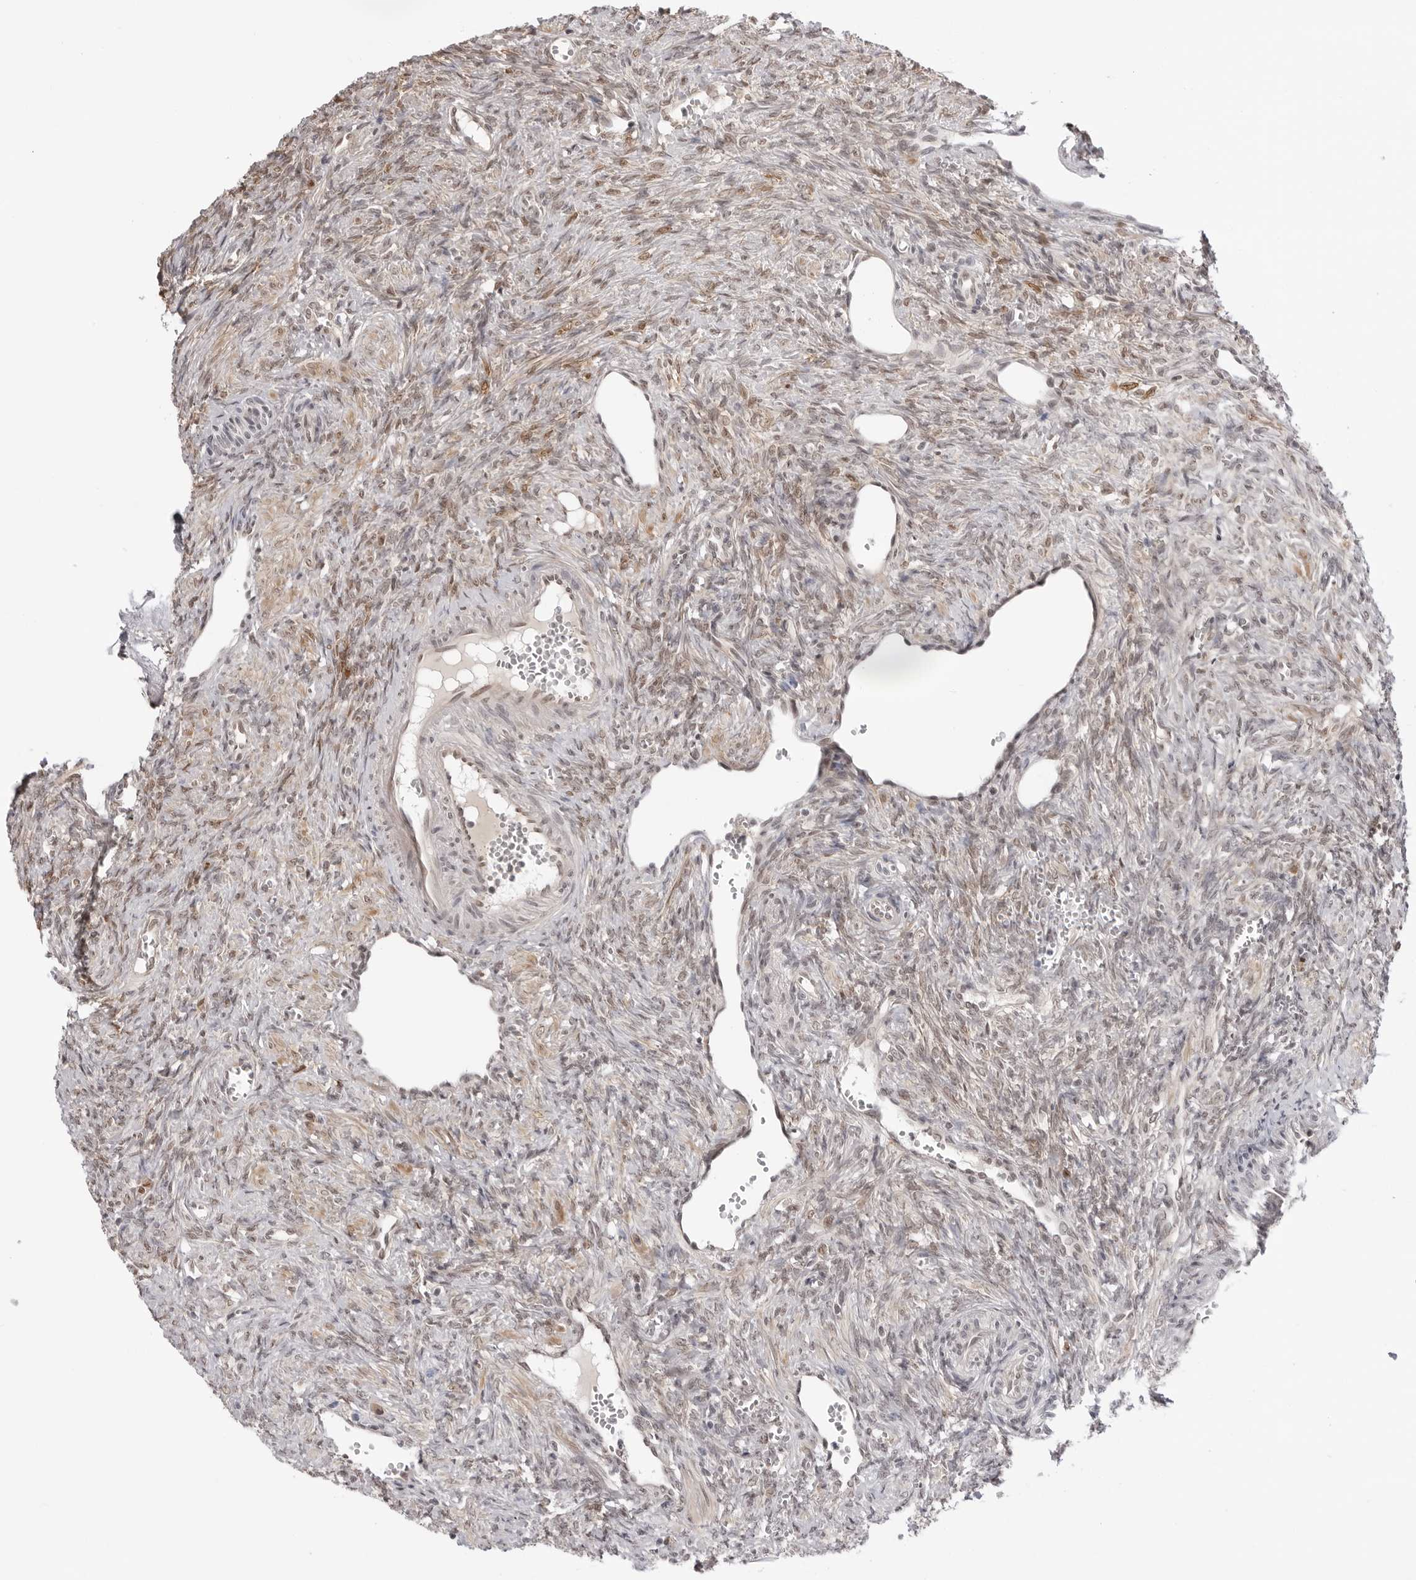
{"staining": {"intensity": "negative", "quantity": "none", "location": "none"}, "tissue": "ovary", "cell_type": "Follicle cells", "image_type": "normal", "snomed": [{"axis": "morphology", "description": "Normal tissue, NOS"}, {"axis": "topography", "description": "Ovary"}], "caption": "The IHC image has no significant expression in follicle cells of ovary.", "gene": "SRGAP2", "patient": {"sex": "female", "age": 41}}